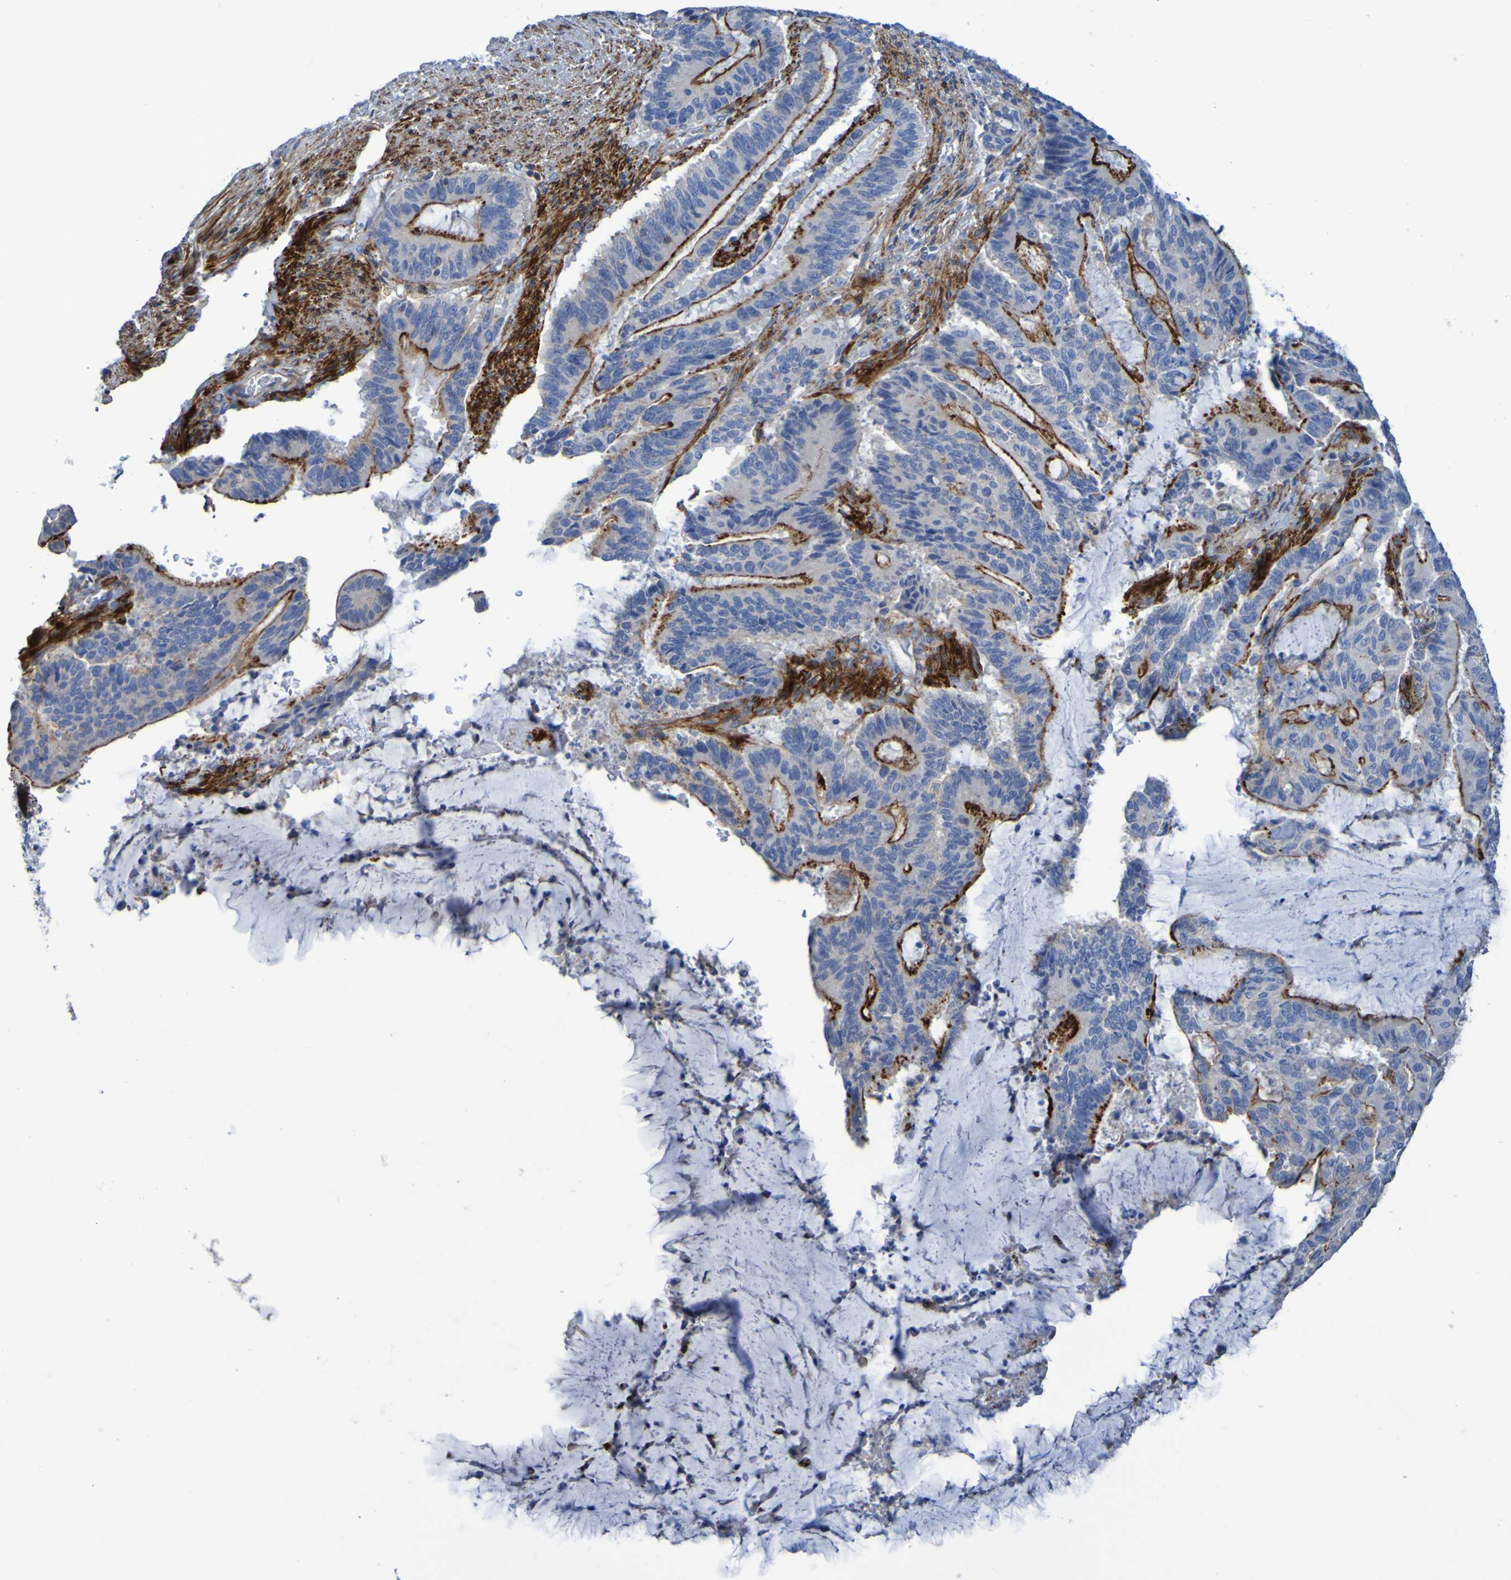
{"staining": {"intensity": "strong", "quantity": ">75%", "location": "cytoplasmic/membranous"}, "tissue": "liver cancer", "cell_type": "Tumor cells", "image_type": "cancer", "snomed": [{"axis": "morphology", "description": "Cholangiocarcinoma"}, {"axis": "topography", "description": "Liver"}], "caption": "Liver cancer stained for a protein (brown) displays strong cytoplasmic/membranous positive positivity in about >75% of tumor cells.", "gene": "RNF182", "patient": {"sex": "female", "age": 73}}